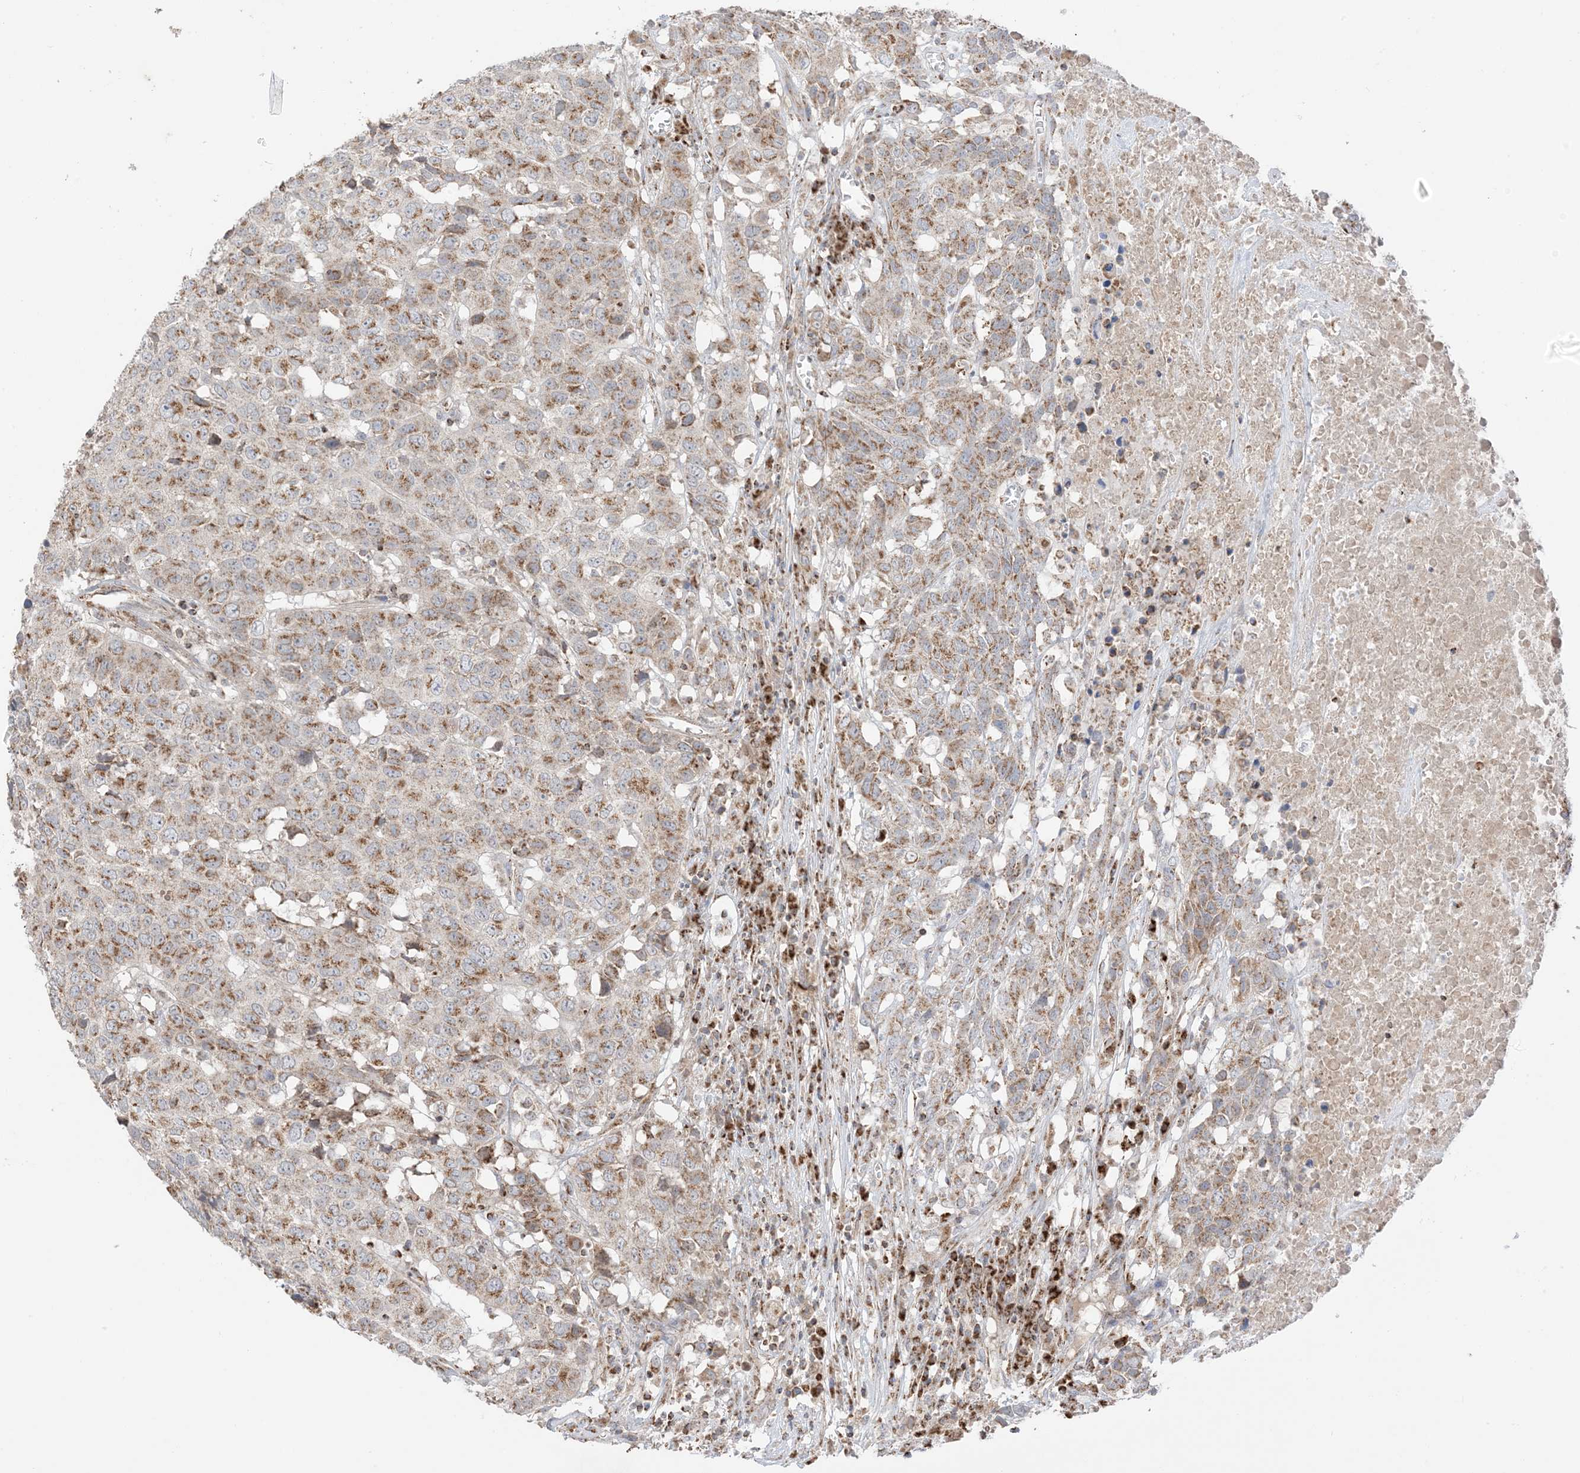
{"staining": {"intensity": "moderate", "quantity": ">75%", "location": "cytoplasmic/membranous"}, "tissue": "head and neck cancer", "cell_type": "Tumor cells", "image_type": "cancer", "snomed": [{"axis": "morphology", "description": "Squamous cell carcinoma, NOS"}, {"axis": "topography", "description": "Head-Neck"}], "caption": "Immunohistochemistry (DAB (3,3'-diaminobenzidine)) staining of human head and neck cancer (squamous cell carcinoma) shows moderate cytoplasmic/membranous protein positivity in about >75% of tumor cells.", "gene": "SLC25A12", "patient": {"sex": "male", "age": 66}}